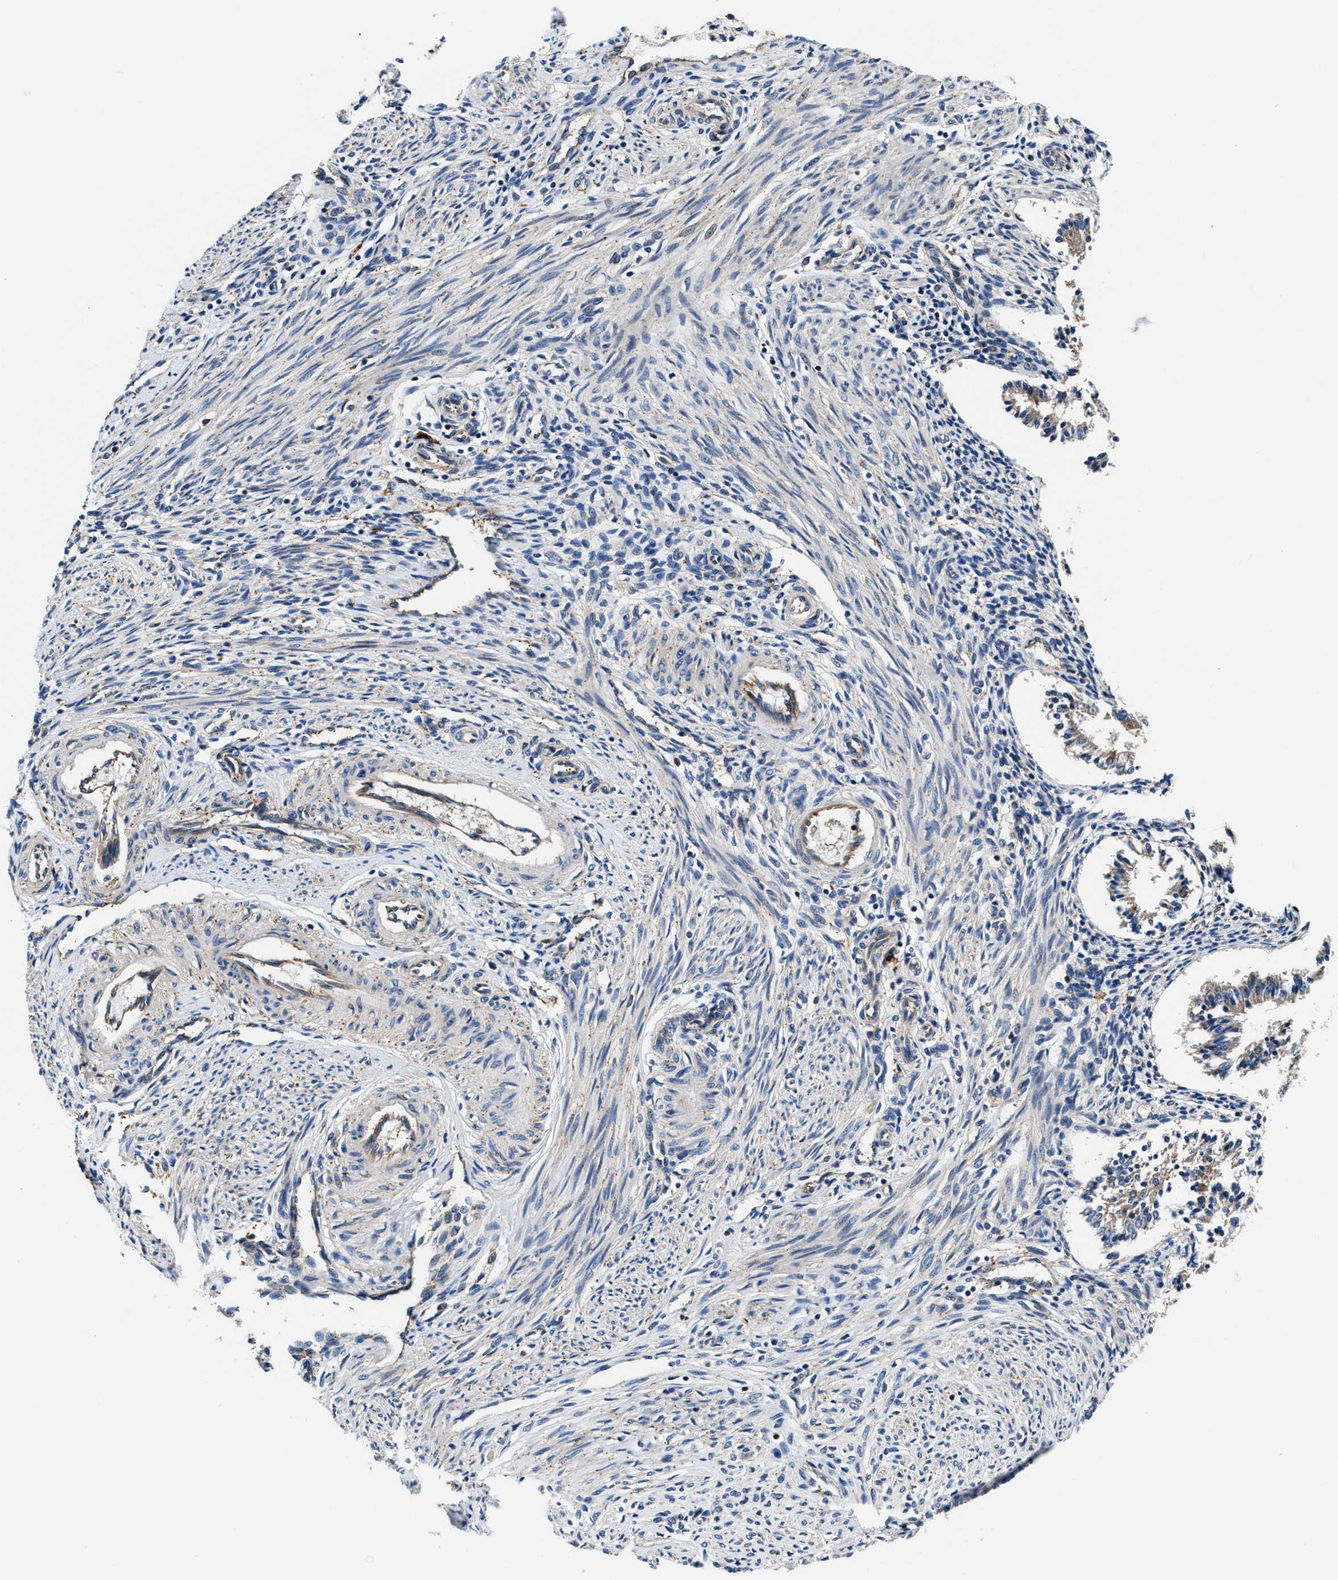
{"staining": {"intensity": "negative", "quantity": "none", "location": "none"}, "tissue": "endometrium", "cell_type": "Cells in endometrial stroma", "image_type": "normal", "snomed": [{"axis": "morphology", "description": "Normal tissue, NOS"}, {"axis": "topography", "description": "Endometrium"}], "caption": "The photomicrograph demonstrates no significant staining in cells in endometrial stroma of endometrium. The staining was performed using DAB (3,3'-diaminobenzidine) to visualize the protein expression in brown, while the nuclei were stained in blue with hematoxylin (Magnification: 20x).", "gene": "PPP1R9B", "patient": {"sex": "female", "age": 42}}